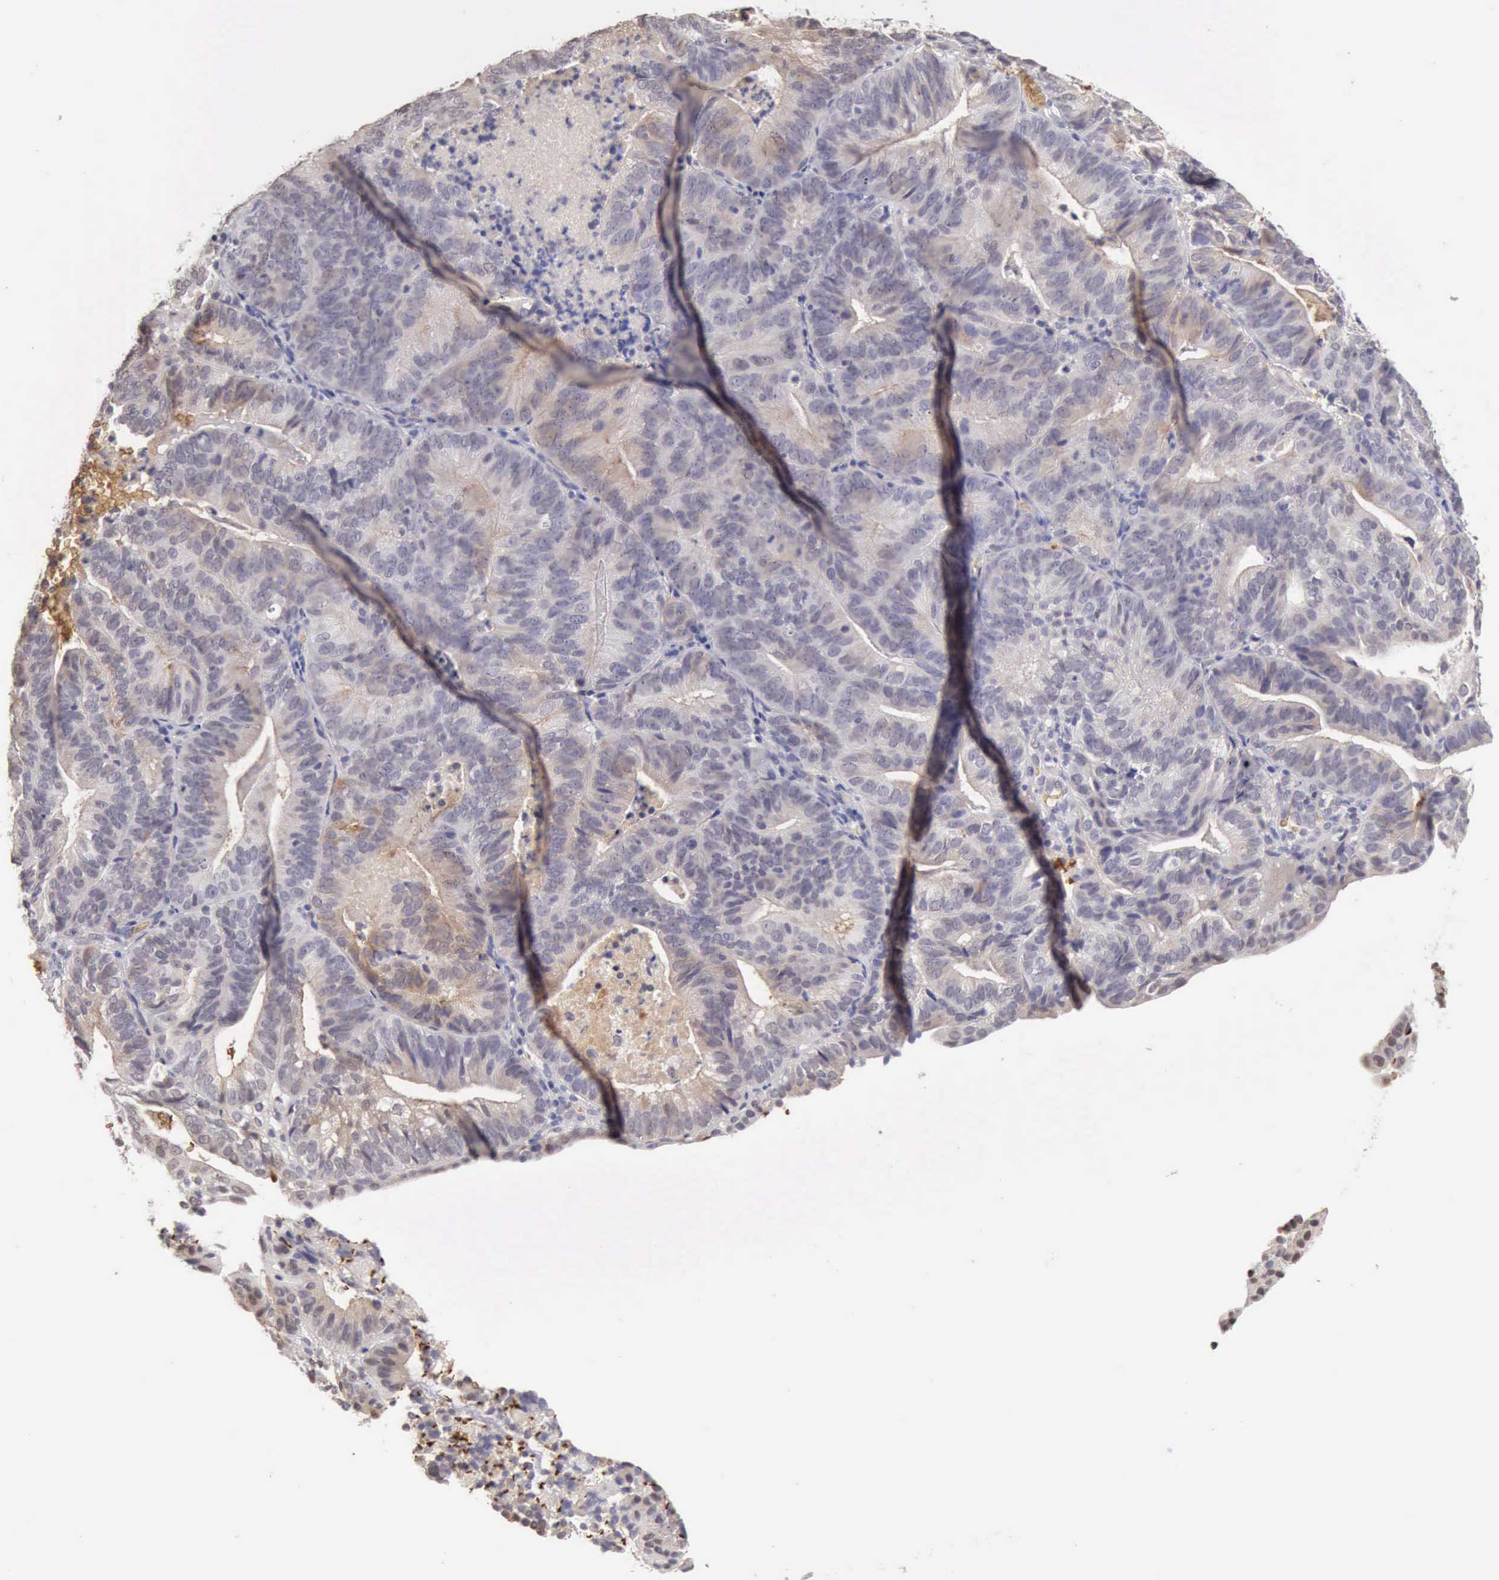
{"staining": {"intensity": "negative", "quantity": "none", "location": "none"}, "tissue": "cervical cancer", "cell_type": "Tumor cells", "image_type": "cancer", "snomed": [{"axis": "morphology", "description": "Adenocarcinoma, NOS"}, {"axis": "topography", "description": "Cervix"}], "caption": "Immunohistochemistry (IHC) photomicrograph of human cervical adenocarcinoma stained for a protein (brown), which exhibits no staining in tumor cells.", "gene": "CFI", "patient": {"sex": "female", "age": 60}}